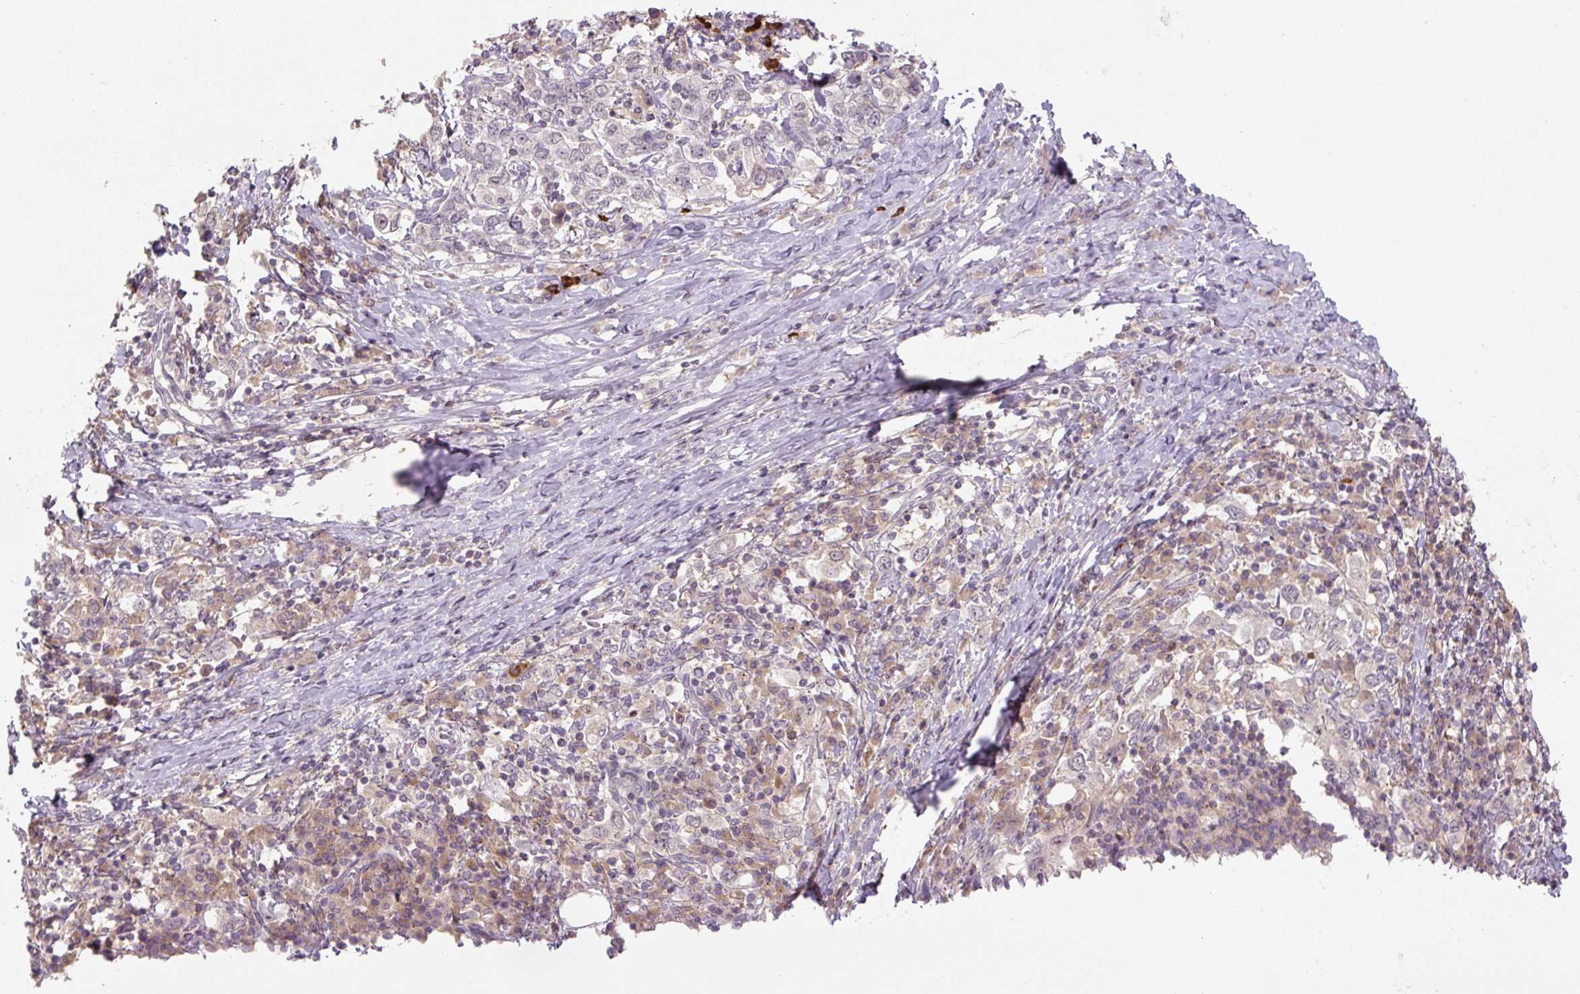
{"staining": {"intensity": "negative", "quantity": "none", "location": "none"}, "tissue": "stomach cancer", "cell_type": "Tumor cells", "image_type": "cancer", "snomed": [{"axis": "morphology", "description": "Adenocarcinoma, NOS"}, {"axis": "topography", "description": "Stomach, upper"}, {"axis": "topography", "description": "Stomach"}], "caption": "Stomach cancer (adenocarcinoma) was stained to show a protein in brown. There is no significant expression in tumor cells. (IHC, brightfield microscopy, high magnification).", "gene": "C2orf73", "patient": {"sex": "male", "age": 62}}